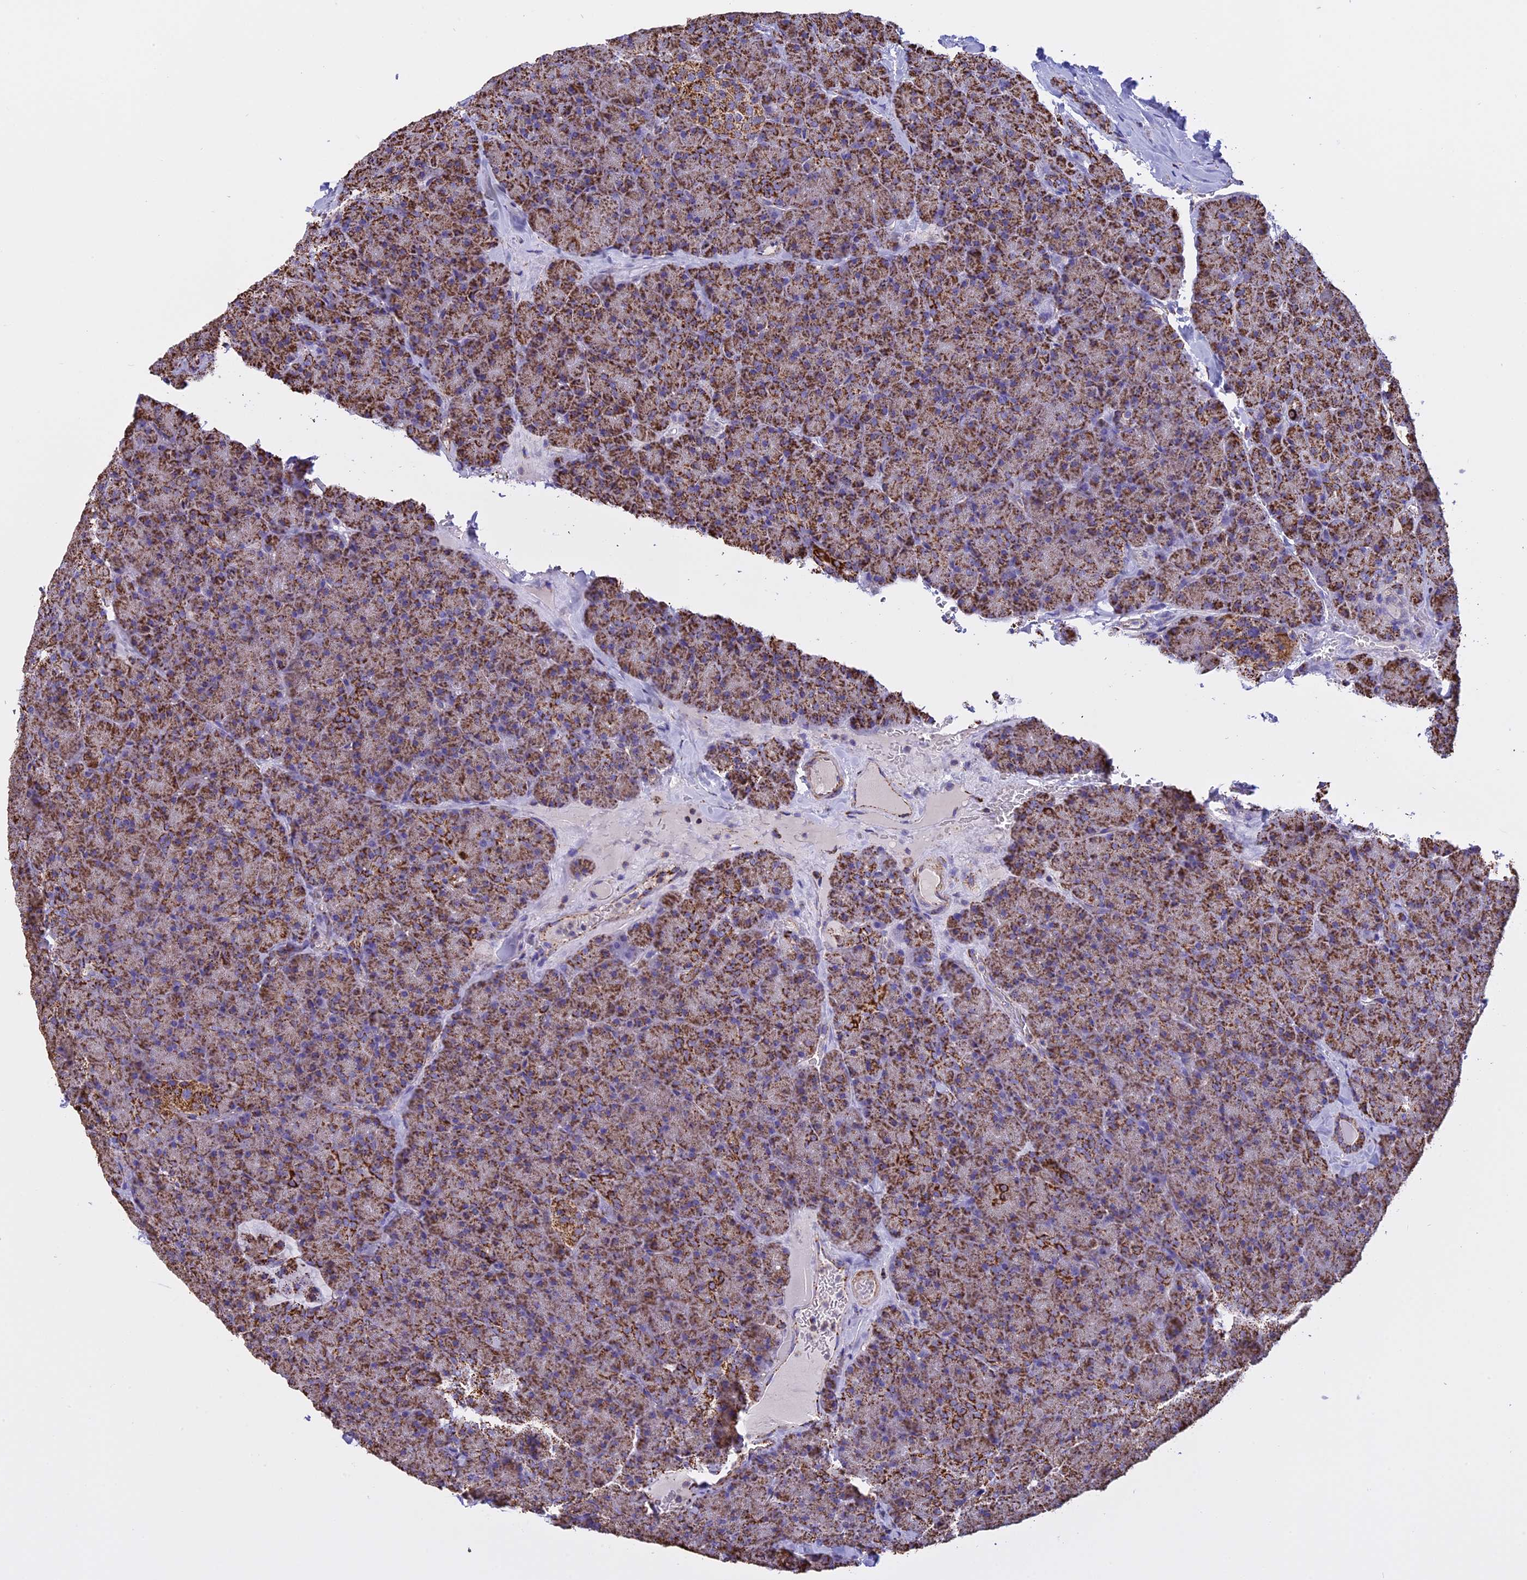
{"staining": {"intensity": "strong", "quantity": "25%-75%", "location": "cytoplasmic/membranous"}, "tissue": "pancreas", "cell_type": "Exocrine glandular cells", "image_type": "normal", "snomed": [{"axis": "morphology", "description": "Normal tissue, NOS"}, {"axis": "topography", "description": "Pancreas"}], "caption": "Immunohistochemistry (IHC) micrograph of unremarkable pancreas: pancreas stained using immunohistochemistry exhibits high levels of strong protein expression localized specifically in the cytoplasmic/membranous of exocrine glandular cells, appearing as a cytoplasmic/membranous brown color.", "gene": "KCNG1", "patient": {"sex": "male", "age": 36}}